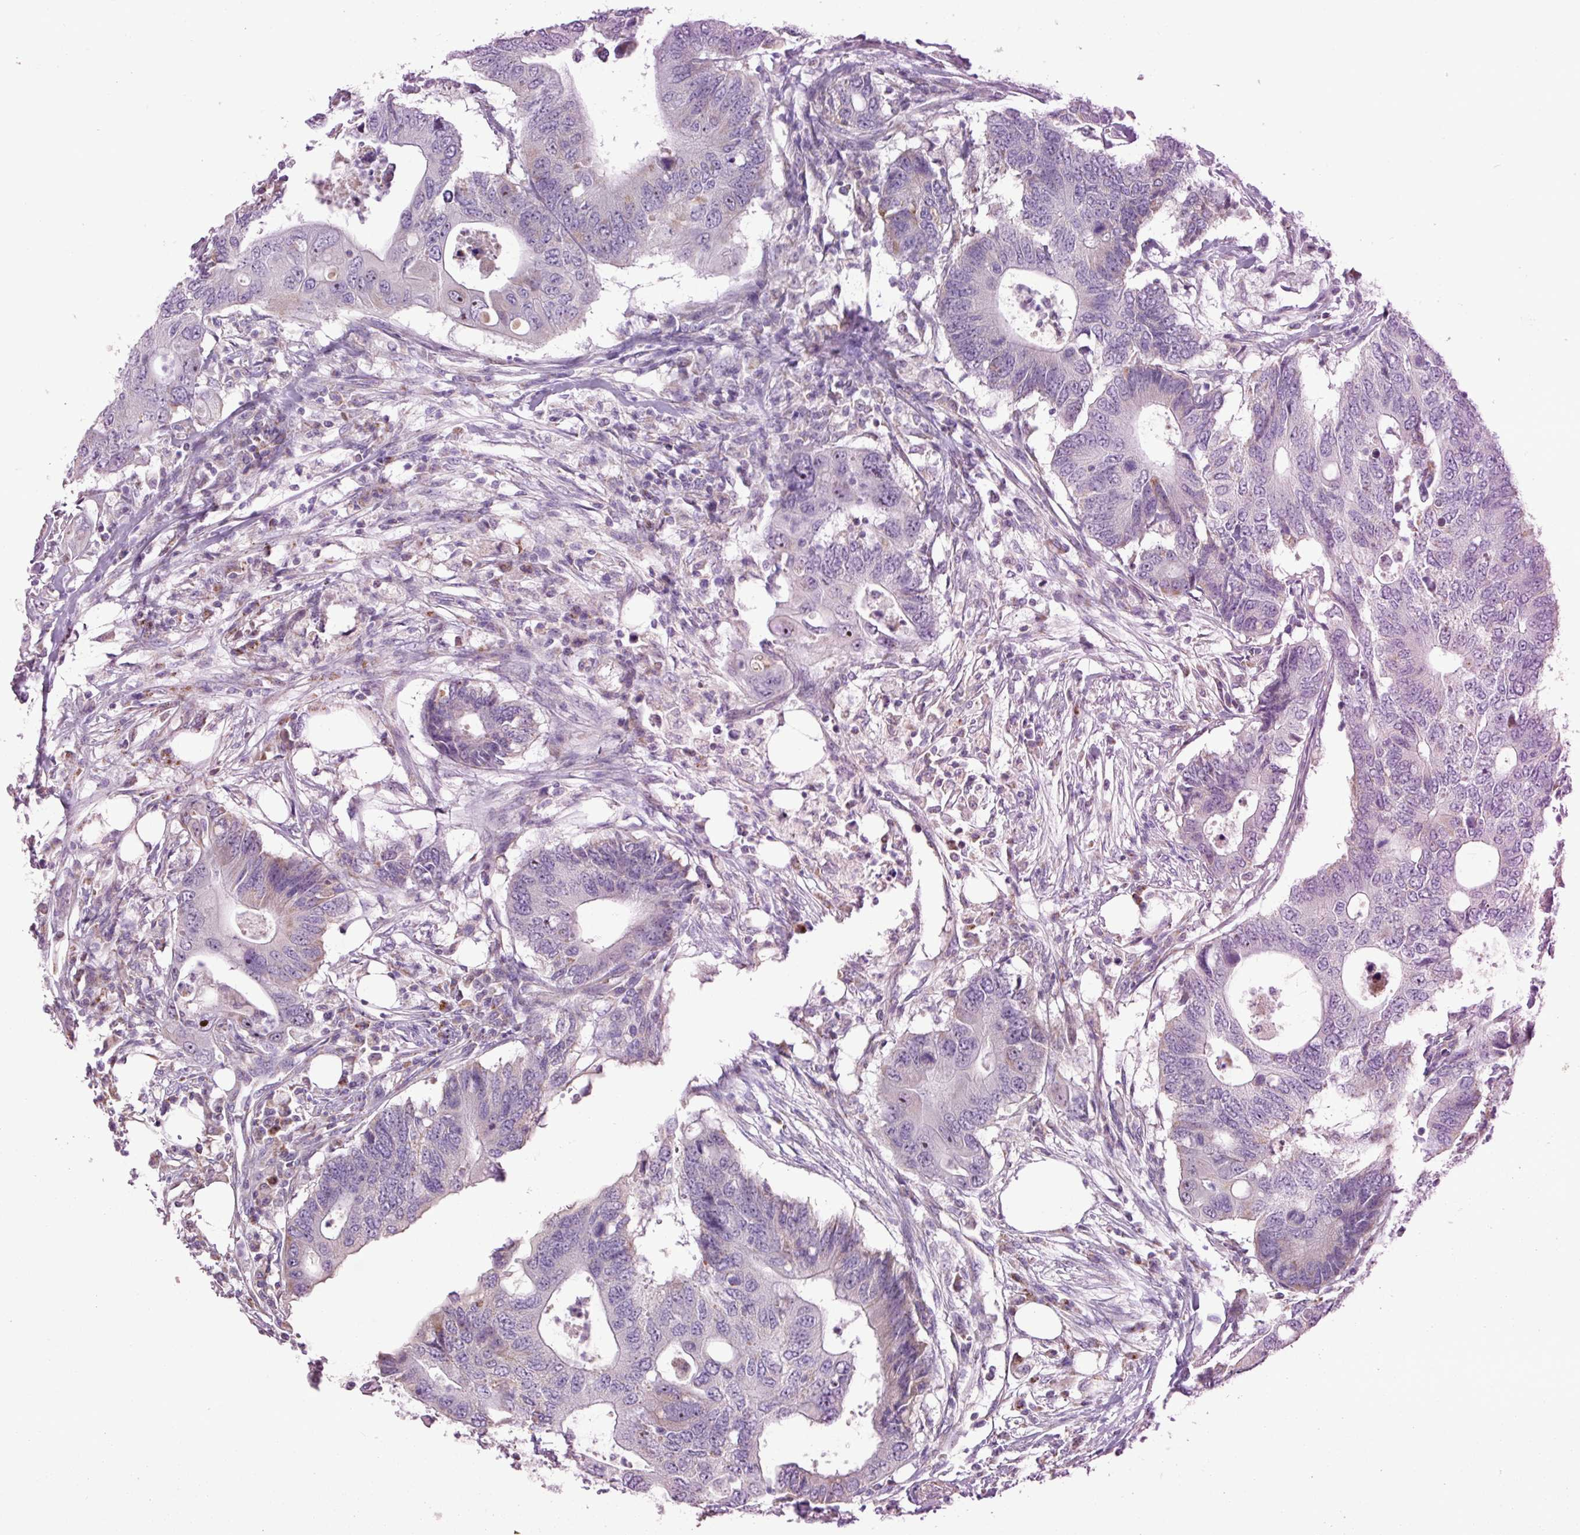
{"staining": {"intensity": "weak", "quantity": "<25%", "location": "cytoplasmic/membranous"}, "tissue": "colorectal cancer", "cell_type": "Tumor cells", "image_type": "cancer", "snomed": [{"axis": "morphology", "description": "Adenocarcinoma, NOS"}, {"axis": "topography", "description": "Colon"}], "caption": "Tumor cells show no significant expression in colorectal cancer (adenocarcinoma).", "gene": "MT-ND4", "patient": {"sex": "male", "age": 71}}